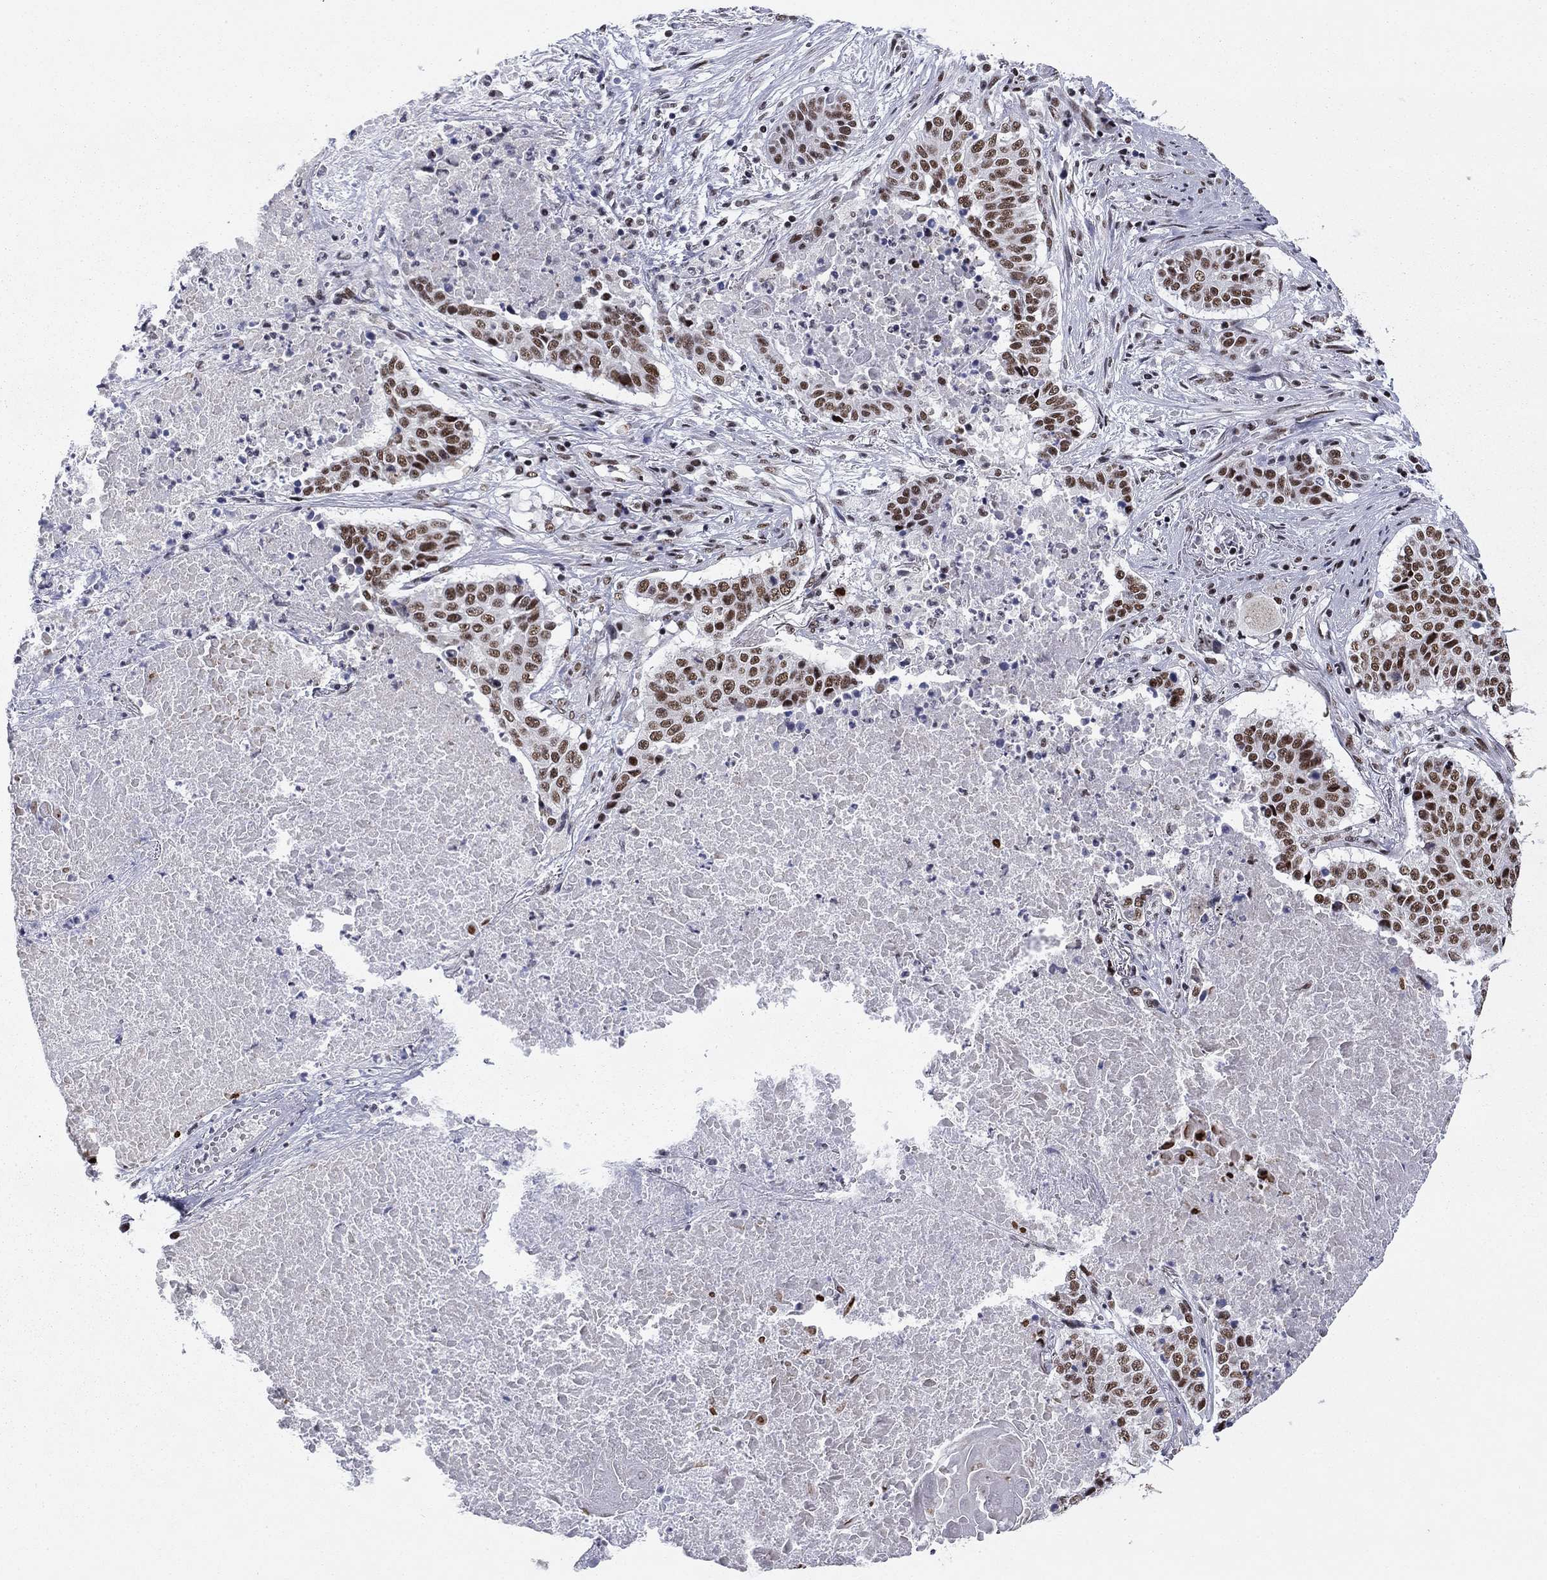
{"staining": {"intensity": "strong", "quantity": ">75%", "location": "nuclear"}, "tissue": "lung cancer", "cell_type": "Tumor cells", "image_type": "cancer", "snomed": [{"axis": "morphology", "description": "Squamous cell carcinoma, NOS"}, {"axis": "topography", "description": "Lung"}], "caption": "Immunohistochemistry photomicrograph of human squamous cell carcinoma (lung) stained for a protein (brown), which shows high levels of strong nuclear staining in about >75% of tumor cells.", "gene": "ETV5", "patient": {"sex": "male", "age": 64}}